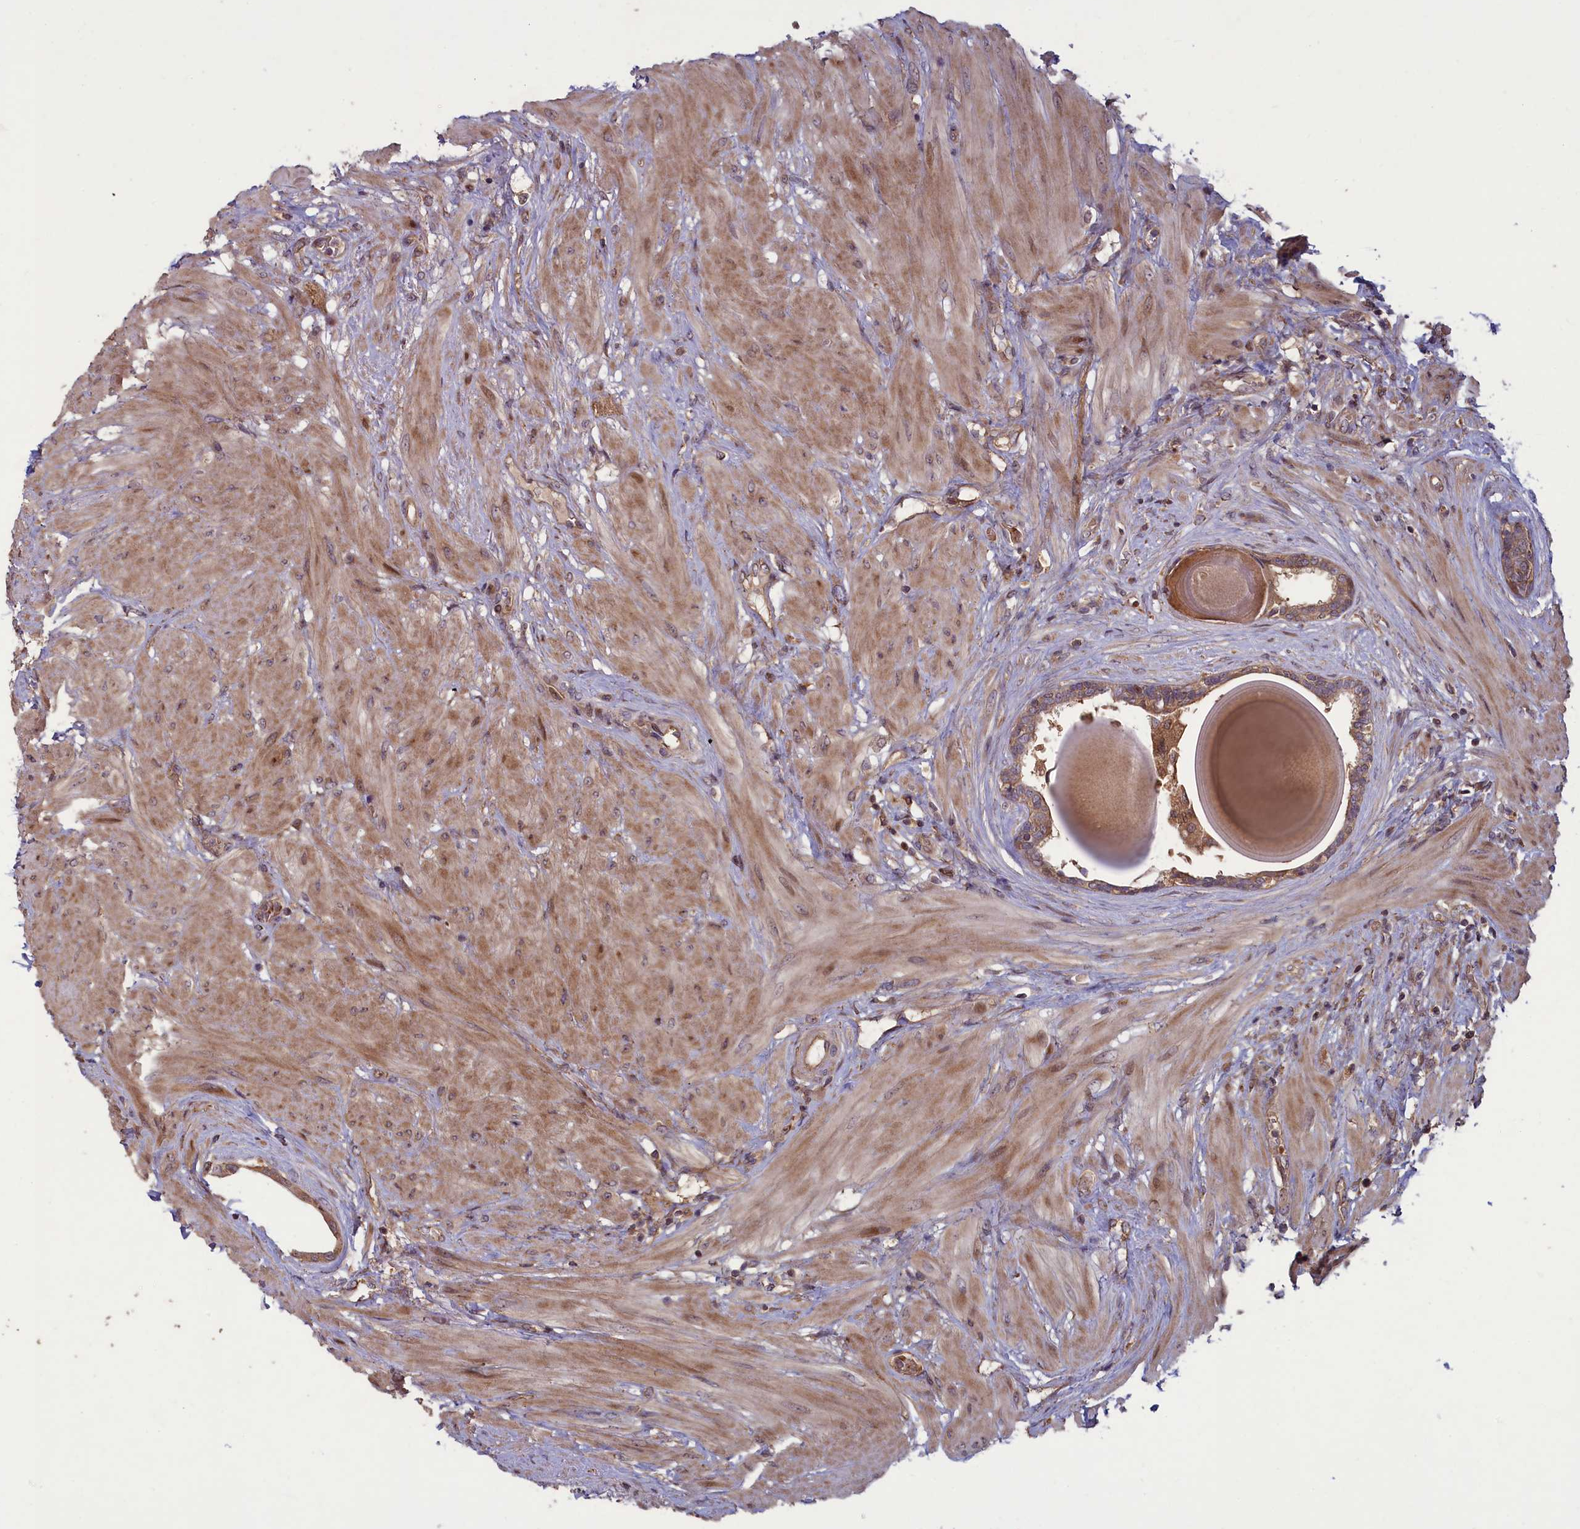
{"staining": {"intensity": "moderate", "quantity": ">75%", "location": "cytoplasmic/membranous"}, "tissue": "prostate", "cell_type": "Glandular cells", "image_type": "normal", "snomed": [{"axis": "morphology", "description": "Normal tissue, NOS"}, {"axis": "topography", "description": "Prostate"}], "caption": "A photomicrograph of human prostate stained for a protein demonstrates moderate cytoplasmic/membranous brown staining in glandular cells.", "gene": "CIAO2B", "patient": {"sex": "male", "age": 48}}